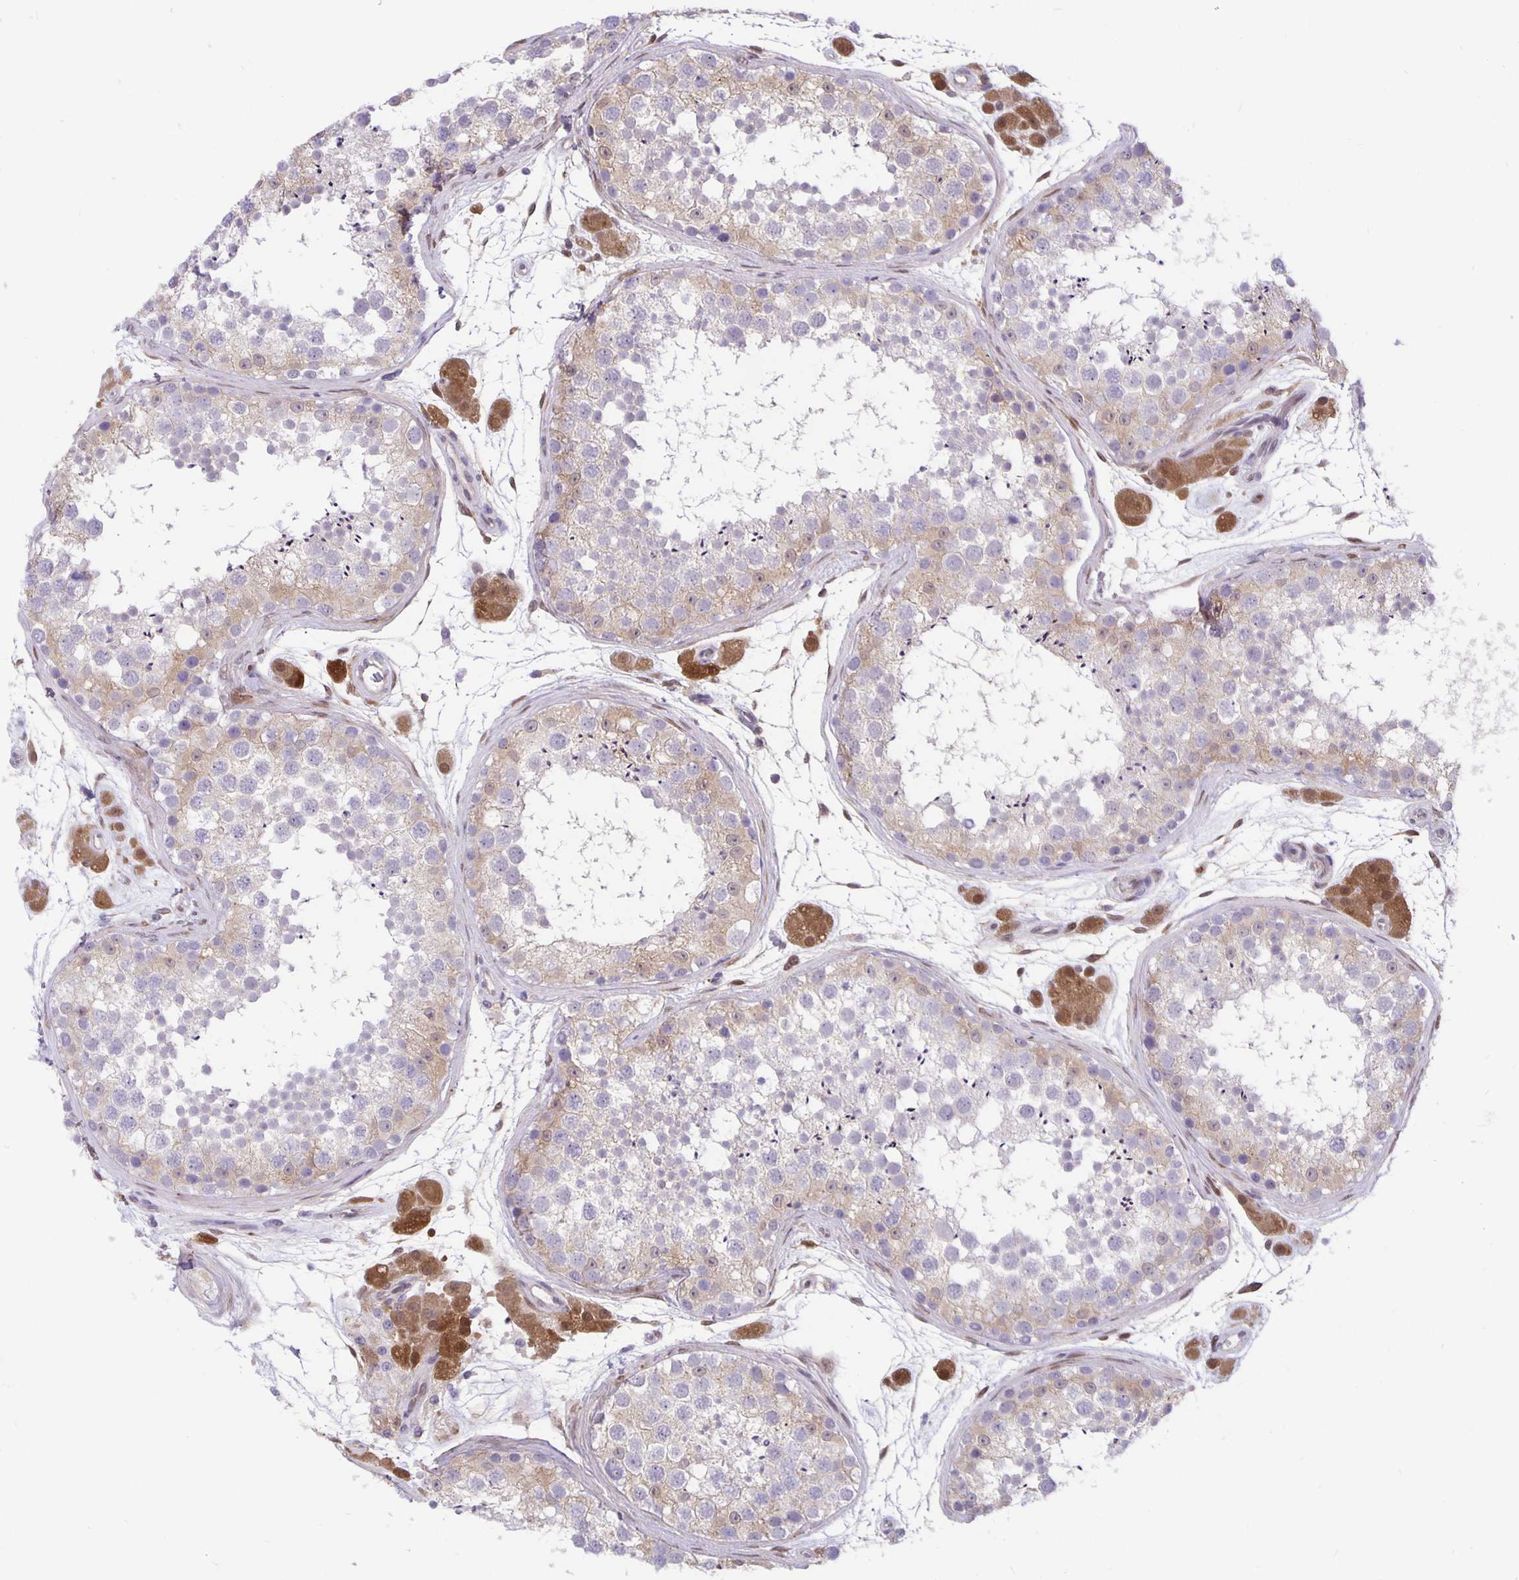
{"staining": {"intensity": "weak", "quantity": "25%-75%", "location": "cytoplasmic/membranous"}, "tissue": "testis", "cell_type": "Cells in seminiferous ducts", "image_type": "normal", "snomed": [{"axis": "morphology", "description": "Normal tissue, NOS"}, {"axis": "topography", "description": "Testis"}], "caption": "The image exhibits a brown stain indicating the presence of a protein in the cytoplasmic/membranous of cells in seminiferous ducts in testis.", "gene": "TAX1BP3", "patient": {"sex": "male", "age": 41}}